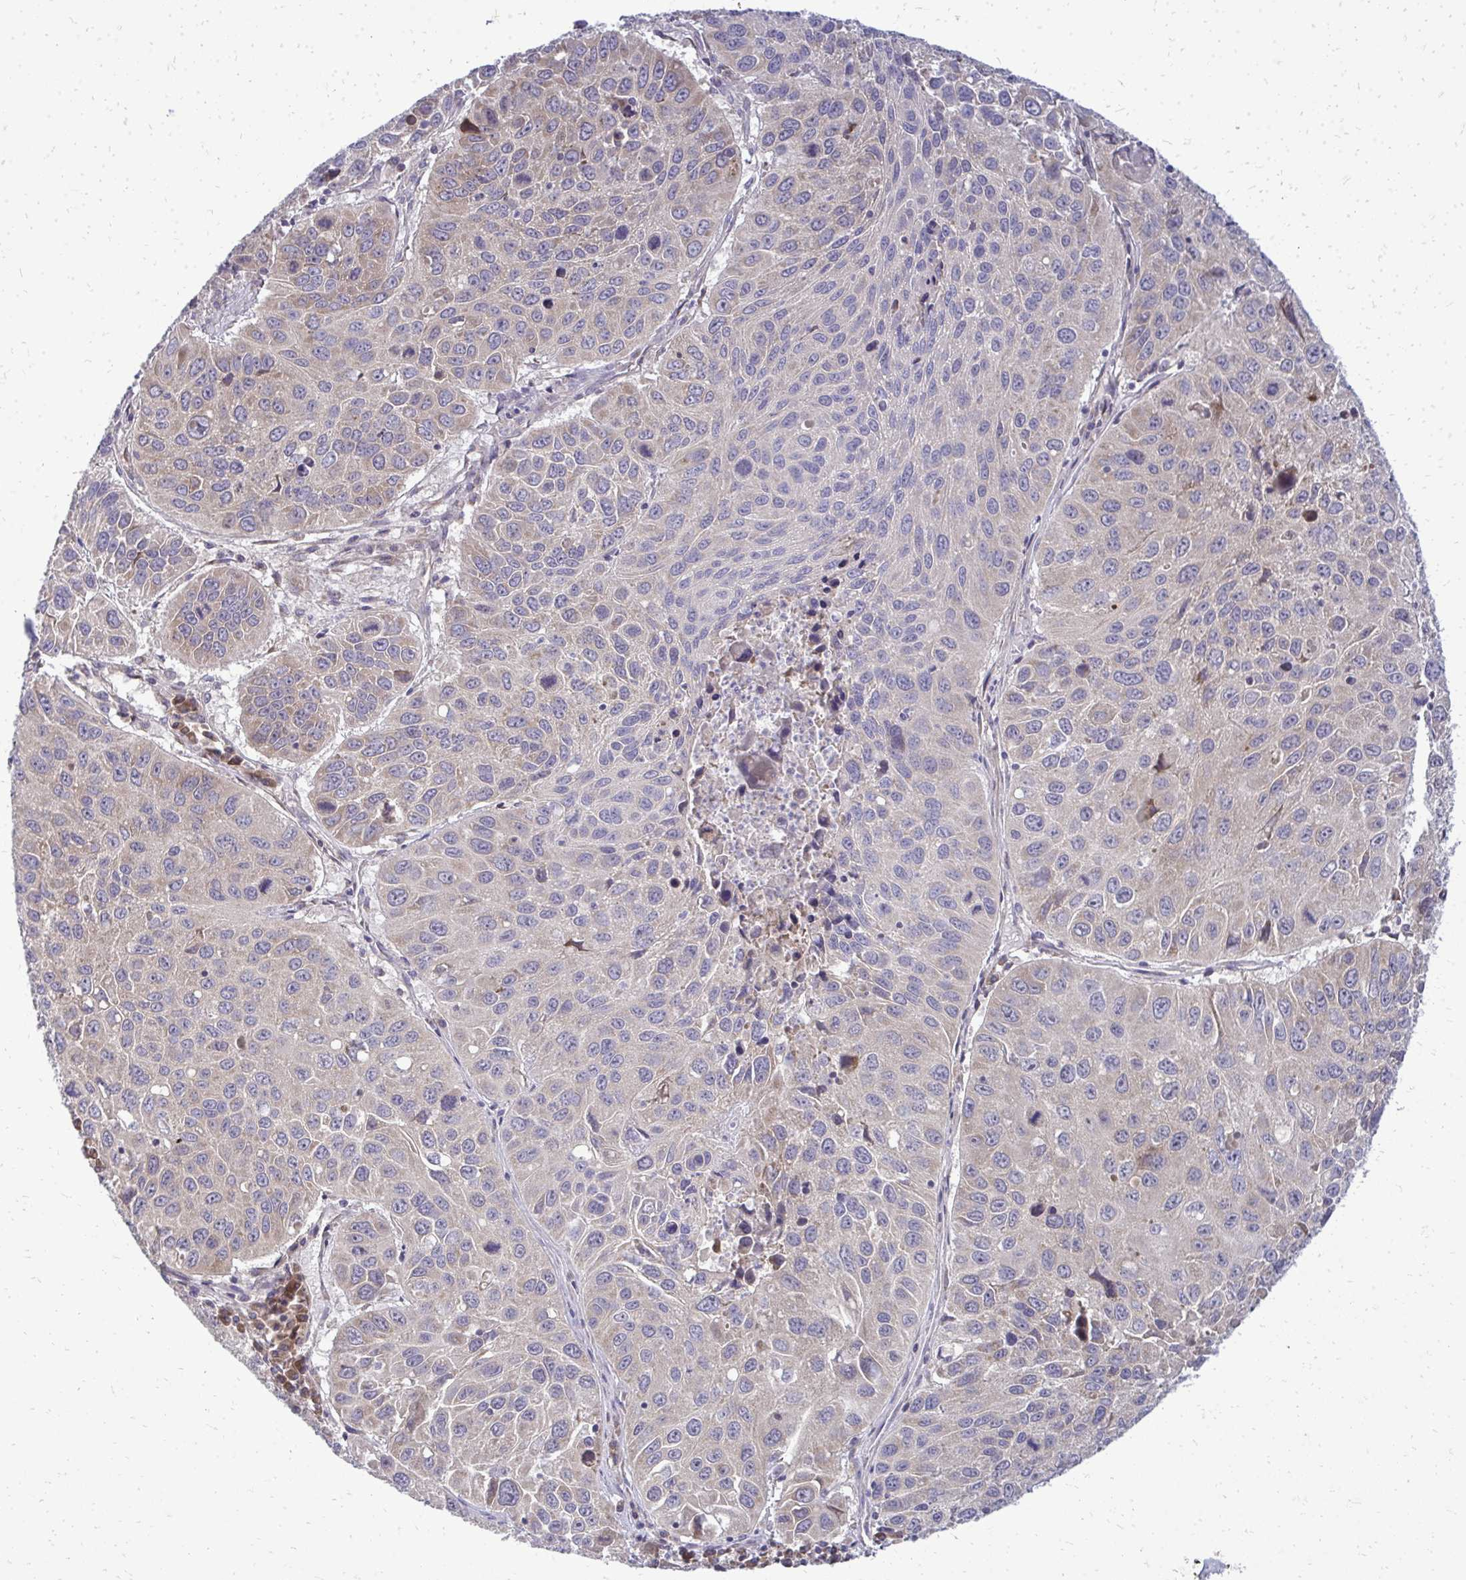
{"staining": {"intensity": "weak", "quantity": "<25%", "location": "cytoplasmic/membranous"}, "tissue": "lung cancer", "cell_type": "Tumor cells", "image_type": "cancer", "snomed": [{"axis": "morphology", "description": "Squamous cell carcinoma, NOS"}, {"axis": "topography", "description": "Lung"}], "caption": "Tumor cells are negative for brown protein staining in squamous cell carcinoma (lung).", "gene": "RPLP2", "patient": {"sex": "female", "age": 61}}